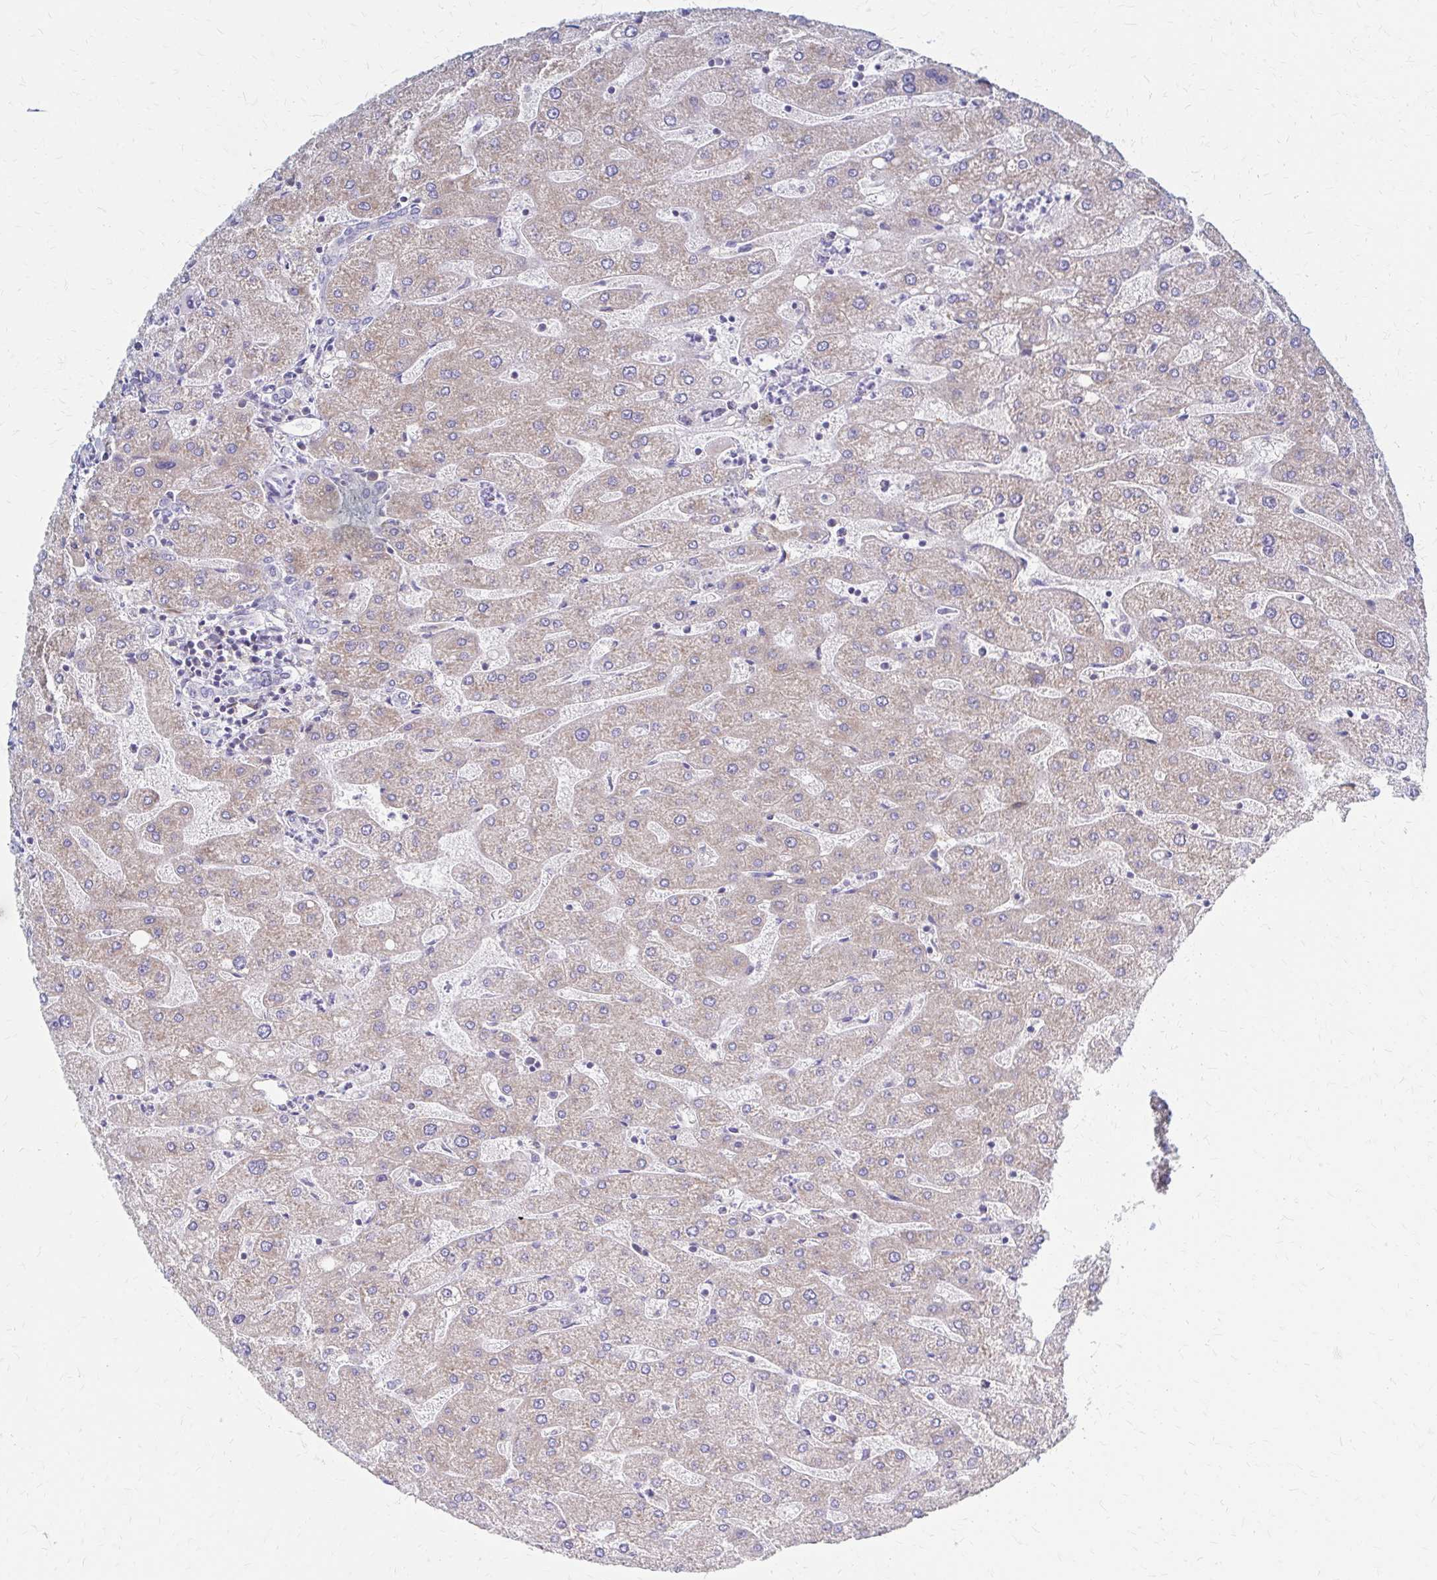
{"staining": {"intensity": "negative", "quantity": "none", "location": "none"}, "tissue": "liver", "cell_type": "Cholangiocytes", "image_type": "normal", "snomed": [{"axis": "morphology", "description": "Normal tissue, NOS"}, {"axis": "topography", "description": "Liver"}], "caption": "This micrograph is of benign liver stained with immunohistochemistry to label a protein in brown with the nuclei are counter-stained blue. There is no positivity in cholangiocytes. (DAB immunohistochemistry (IHC) visualized using brightfield microscopy, high magnification).", "gene": "RPL27A", "patient": {"sex": "male", "age": 67}}